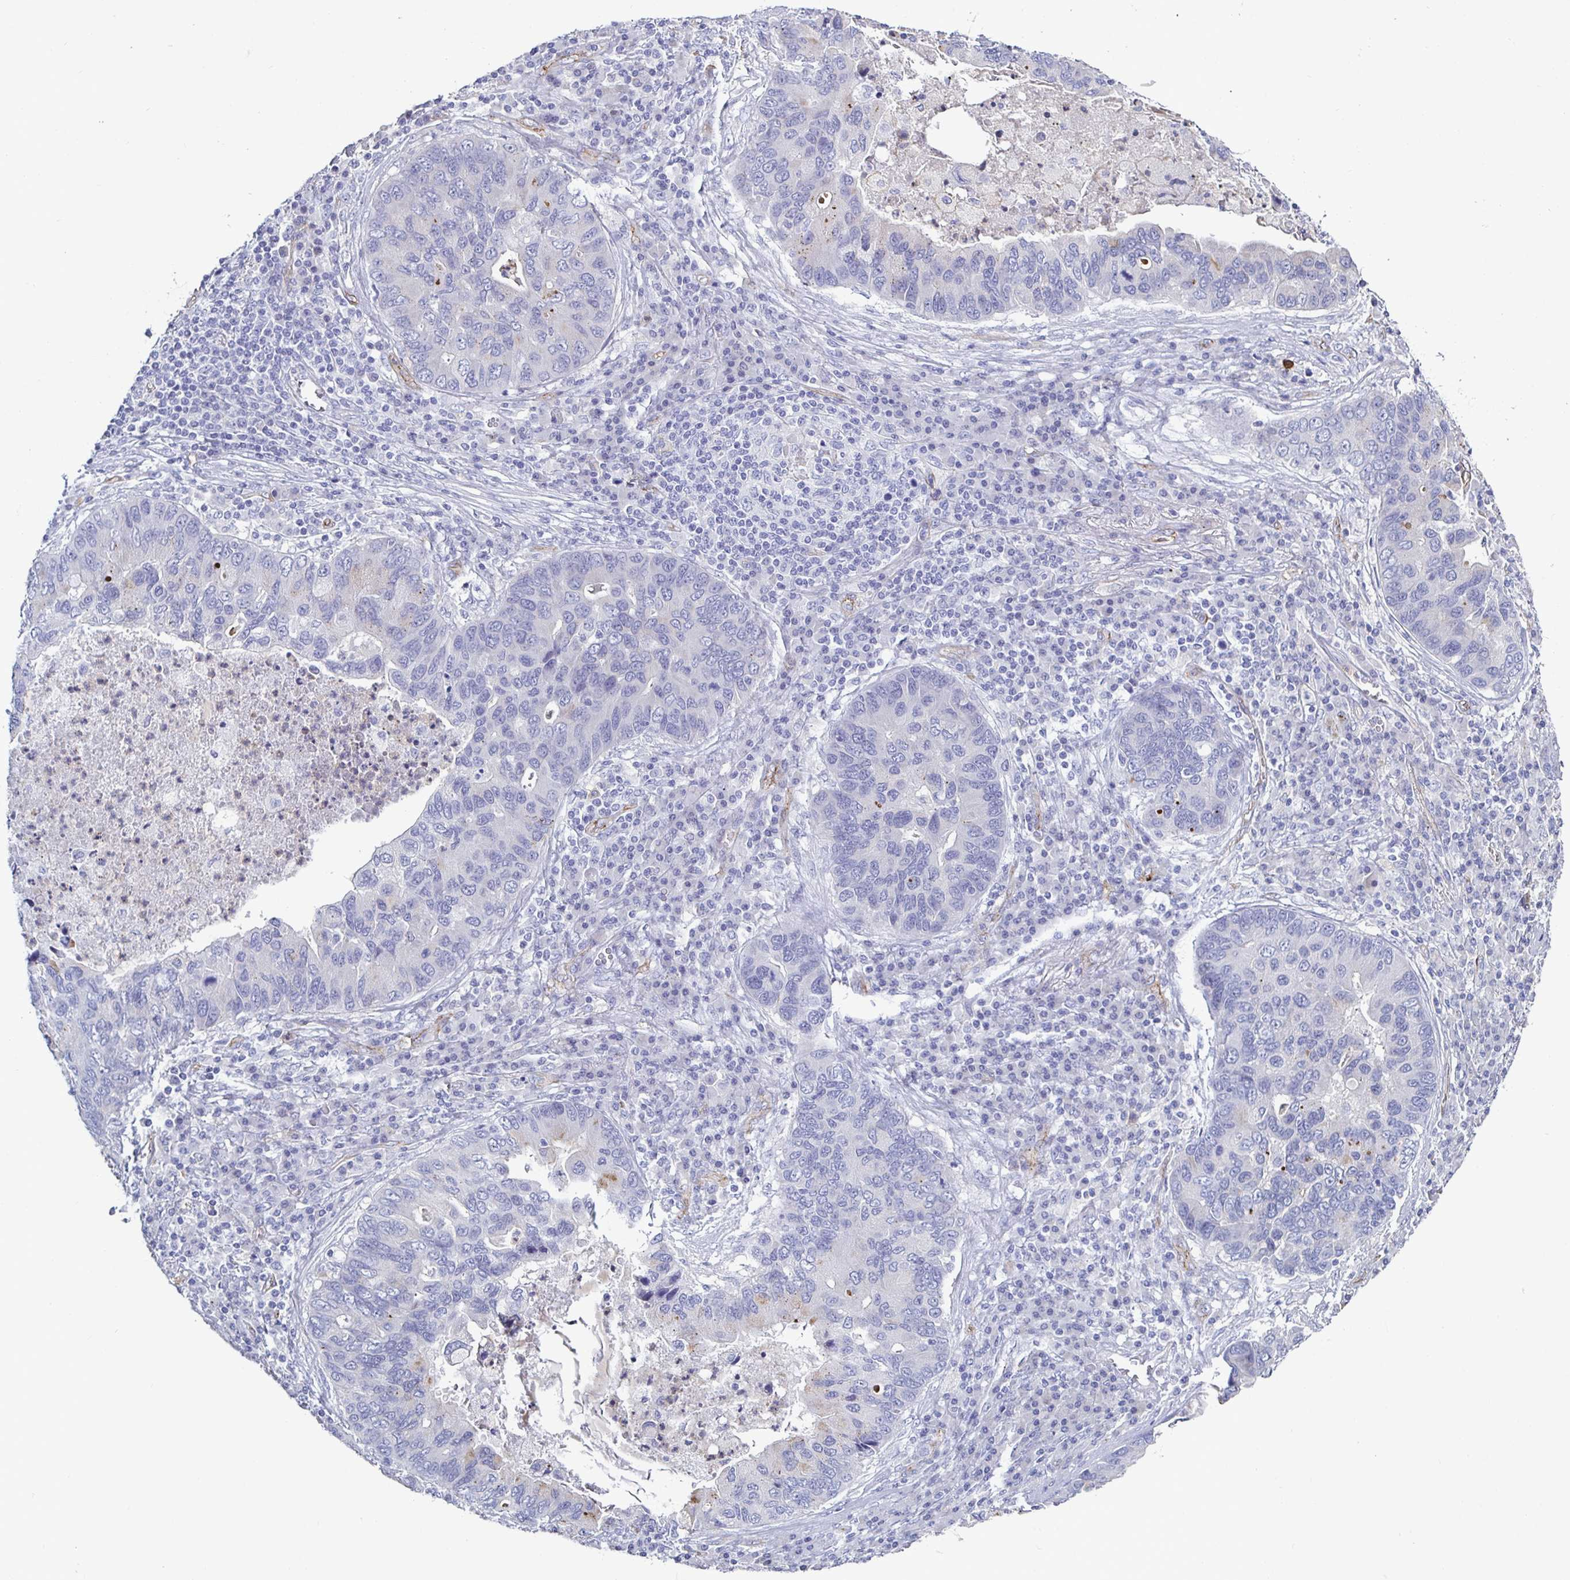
{"staining": {"intensity": "negative", "quantity": "none", "location": "none"}, "tissue": "lung cancer", "cell_type": "Tumor cells", "image_type": "cancer", "snomed": [{"axis": "morphology", "description": "Adenocarcinoma, NOS"}, {"axis": "morphology", "description": "Adenocarcinoma, metastatic, NOS"}, {"axis": "topography", "description": "Lymph node"}, {"axis": "topography", "description": "Lung"}], "caption": "The histopathology image exhibits no staining of tumor cells in lung cancer.", "gene": "ACSBG2", "patient": {"sex": "female", "age": 54}}